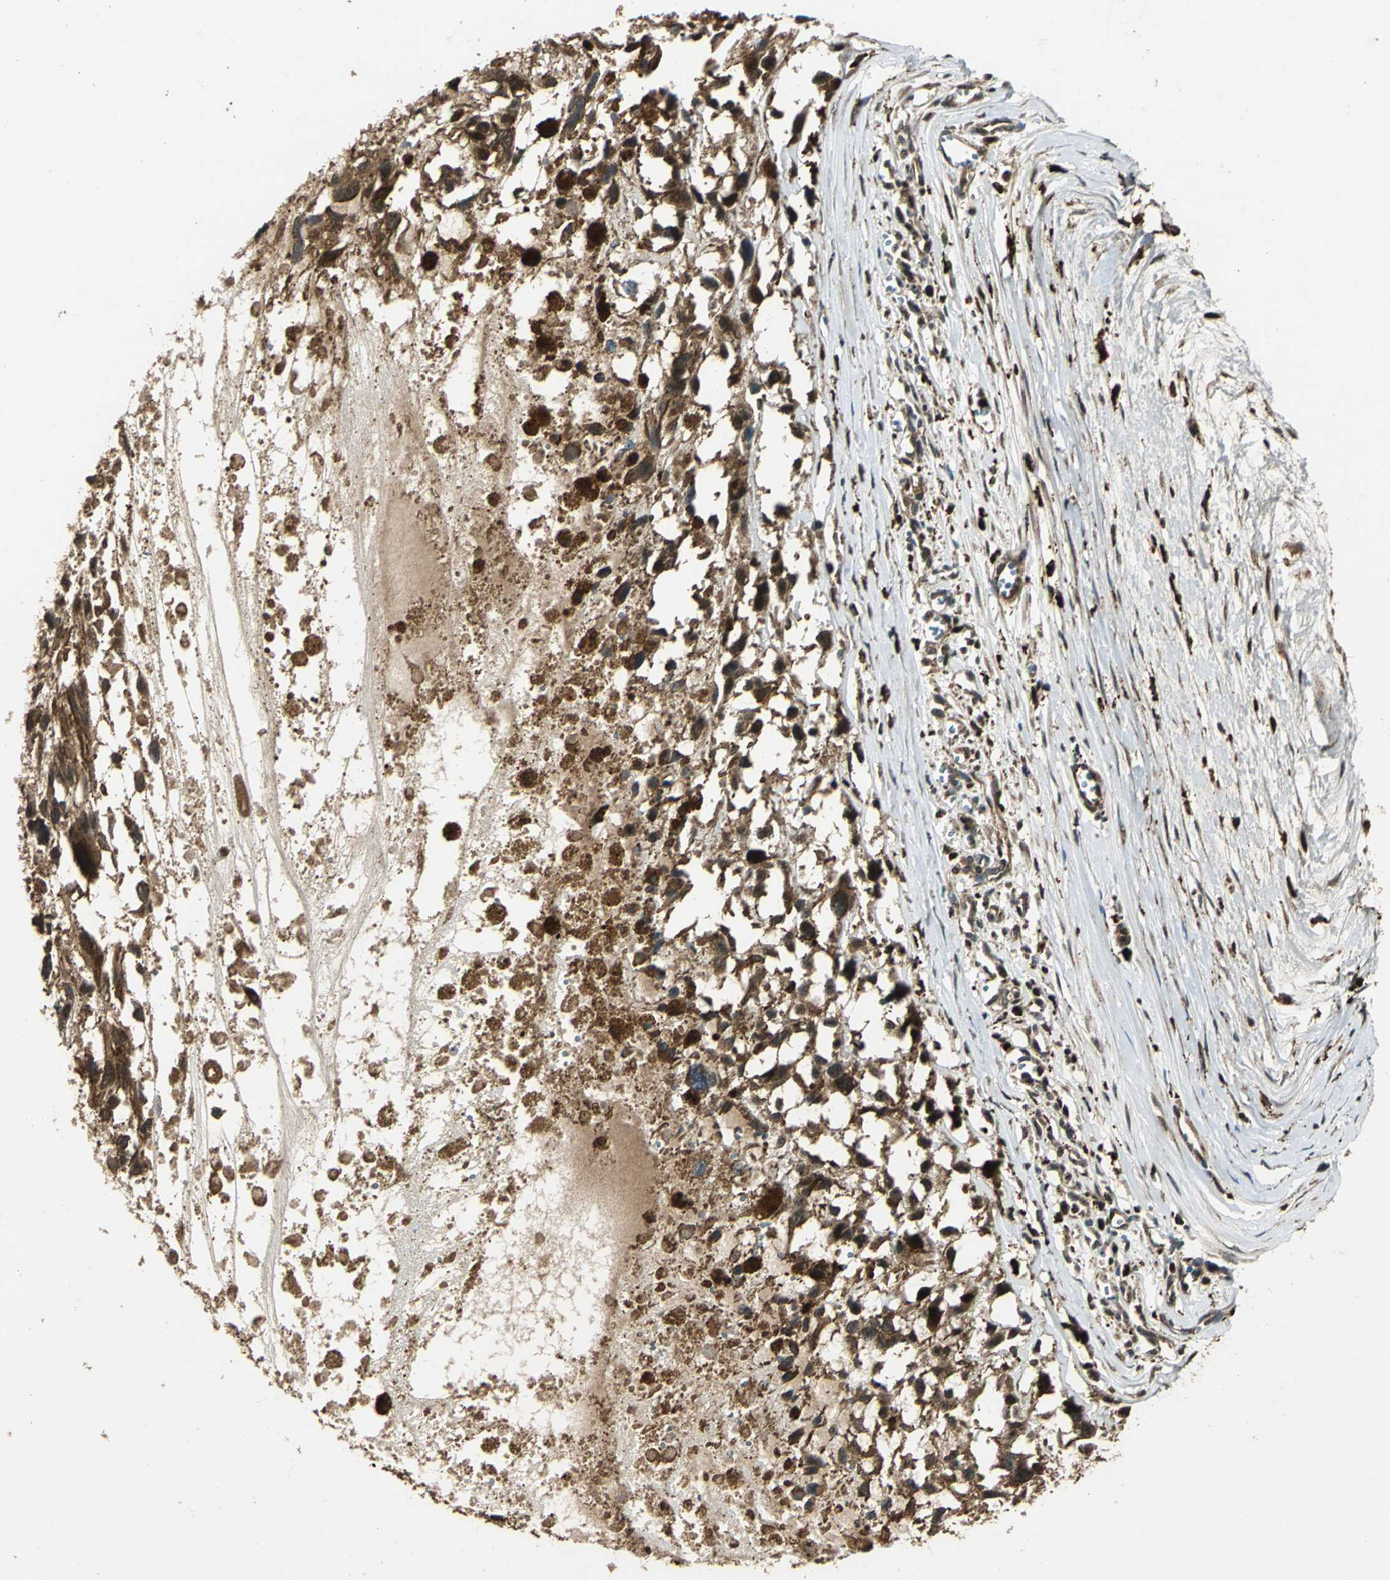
{"staining": {"intensity": "strong", "quantity": ">75%", "location": "cytoplasmic/membranous,nuclear"}, "tissue": "melanoma", "cell_type": "Tumor cells", "image_type": "cancer", "snomed": [{"axis": "morphology", "description": "Malignant melanoma, Metastatic site"}, {"axis": "topography", "description": "Lymph node"}], "caption": "Tumor cells exhibit high levels of strong cytoplasmic/membranous and nuclear staining in about >75% of cells in malignant melanoma (metastatic site).", "gene": "PPP1R13L", "patient": {"sex": "male", "age": 59}}